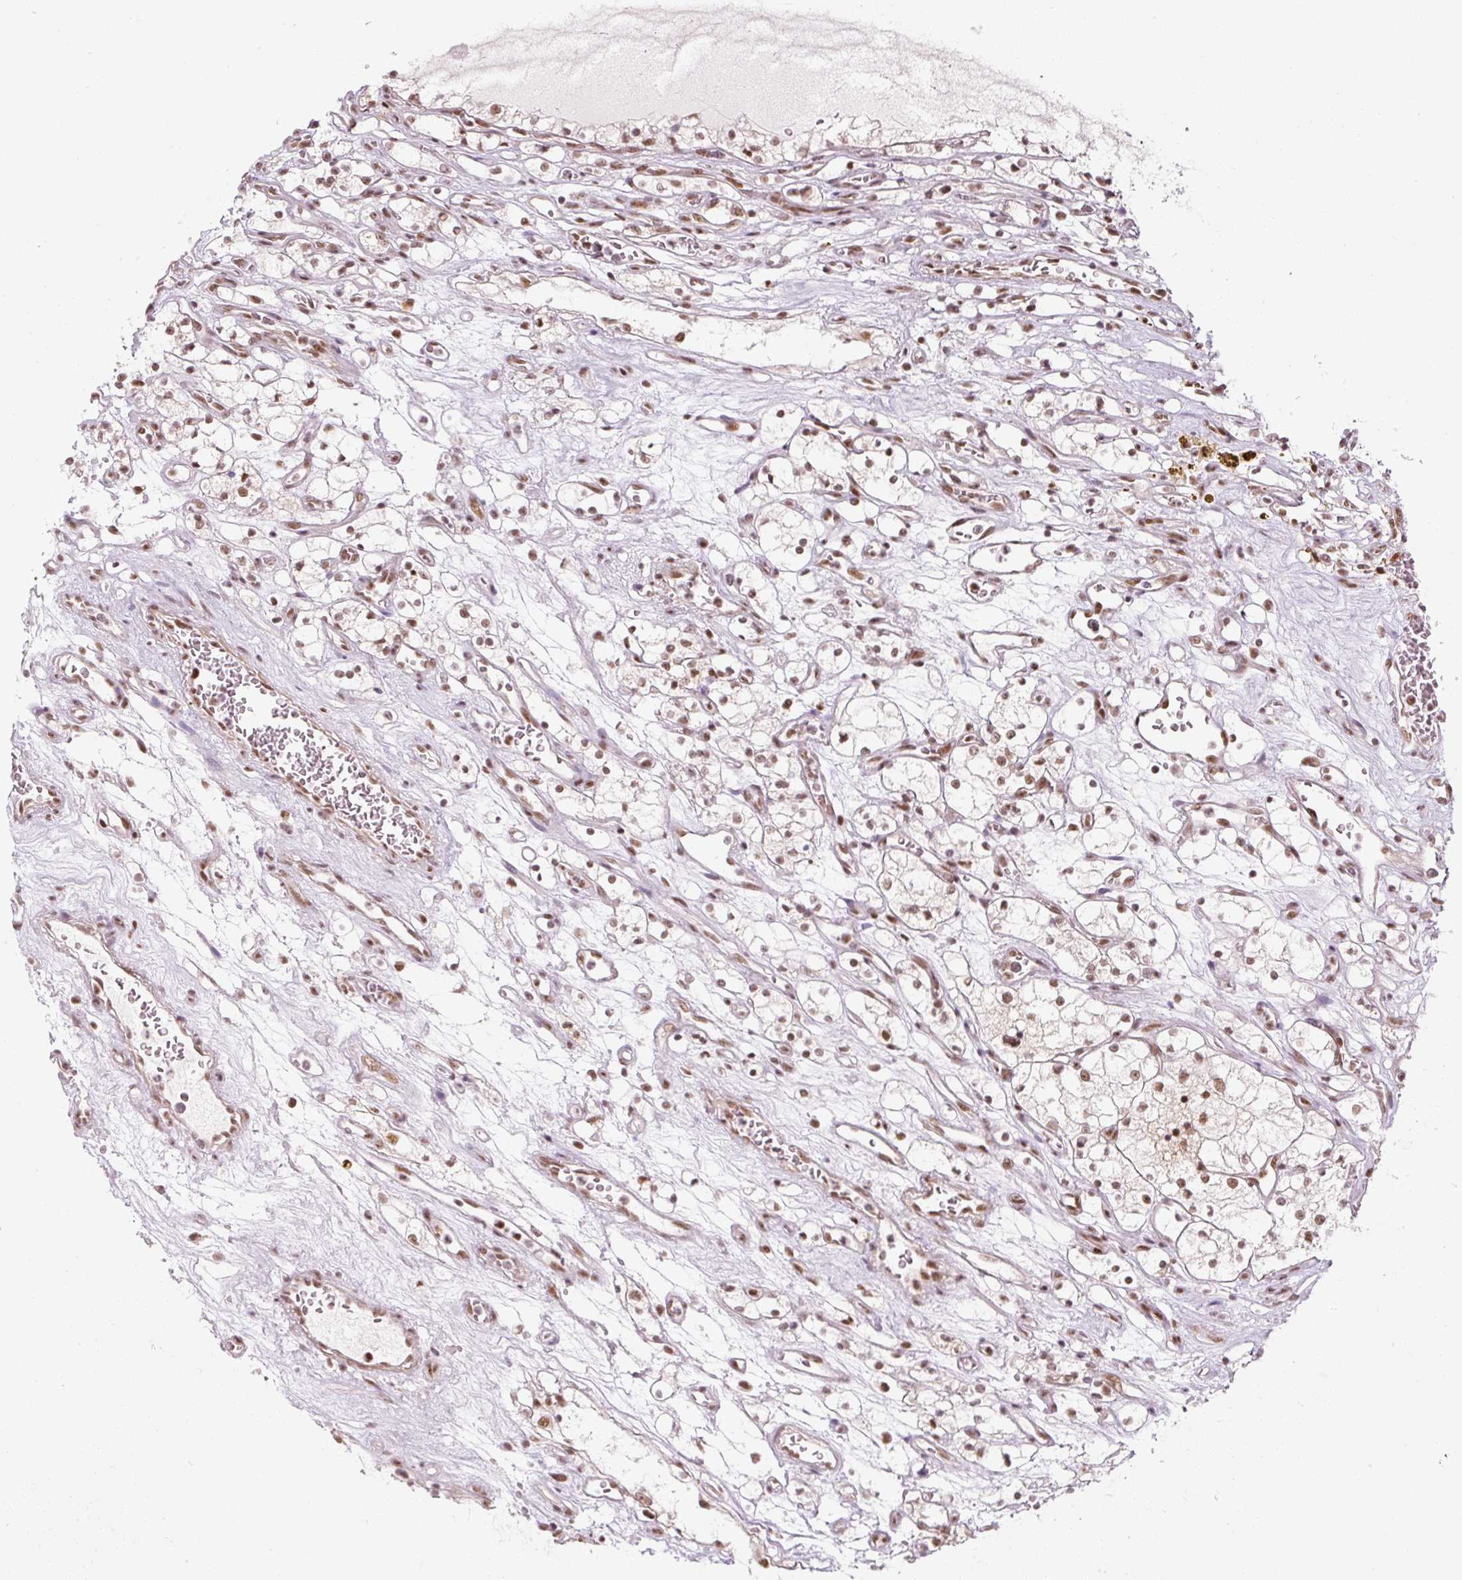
{"staining": {"intensity": "moderate", "quantity": ">75%", "location": "nuclear"}, "tissue": "renal cancer", "cell_type": "Tumor cells", "image_type": "cancer", "snomed": [{"axis": "morphology", "description": "Adenocarcinoma, NOS"}, {"axis": "topography", "description": "Kidney"}], "caption": "The immunohistochemical stain labels moderate nuclear expression in tumor cells of renal cancer tissue.", "gene": "U2AF2", "patient": {"sex": "female", "age": 69}}